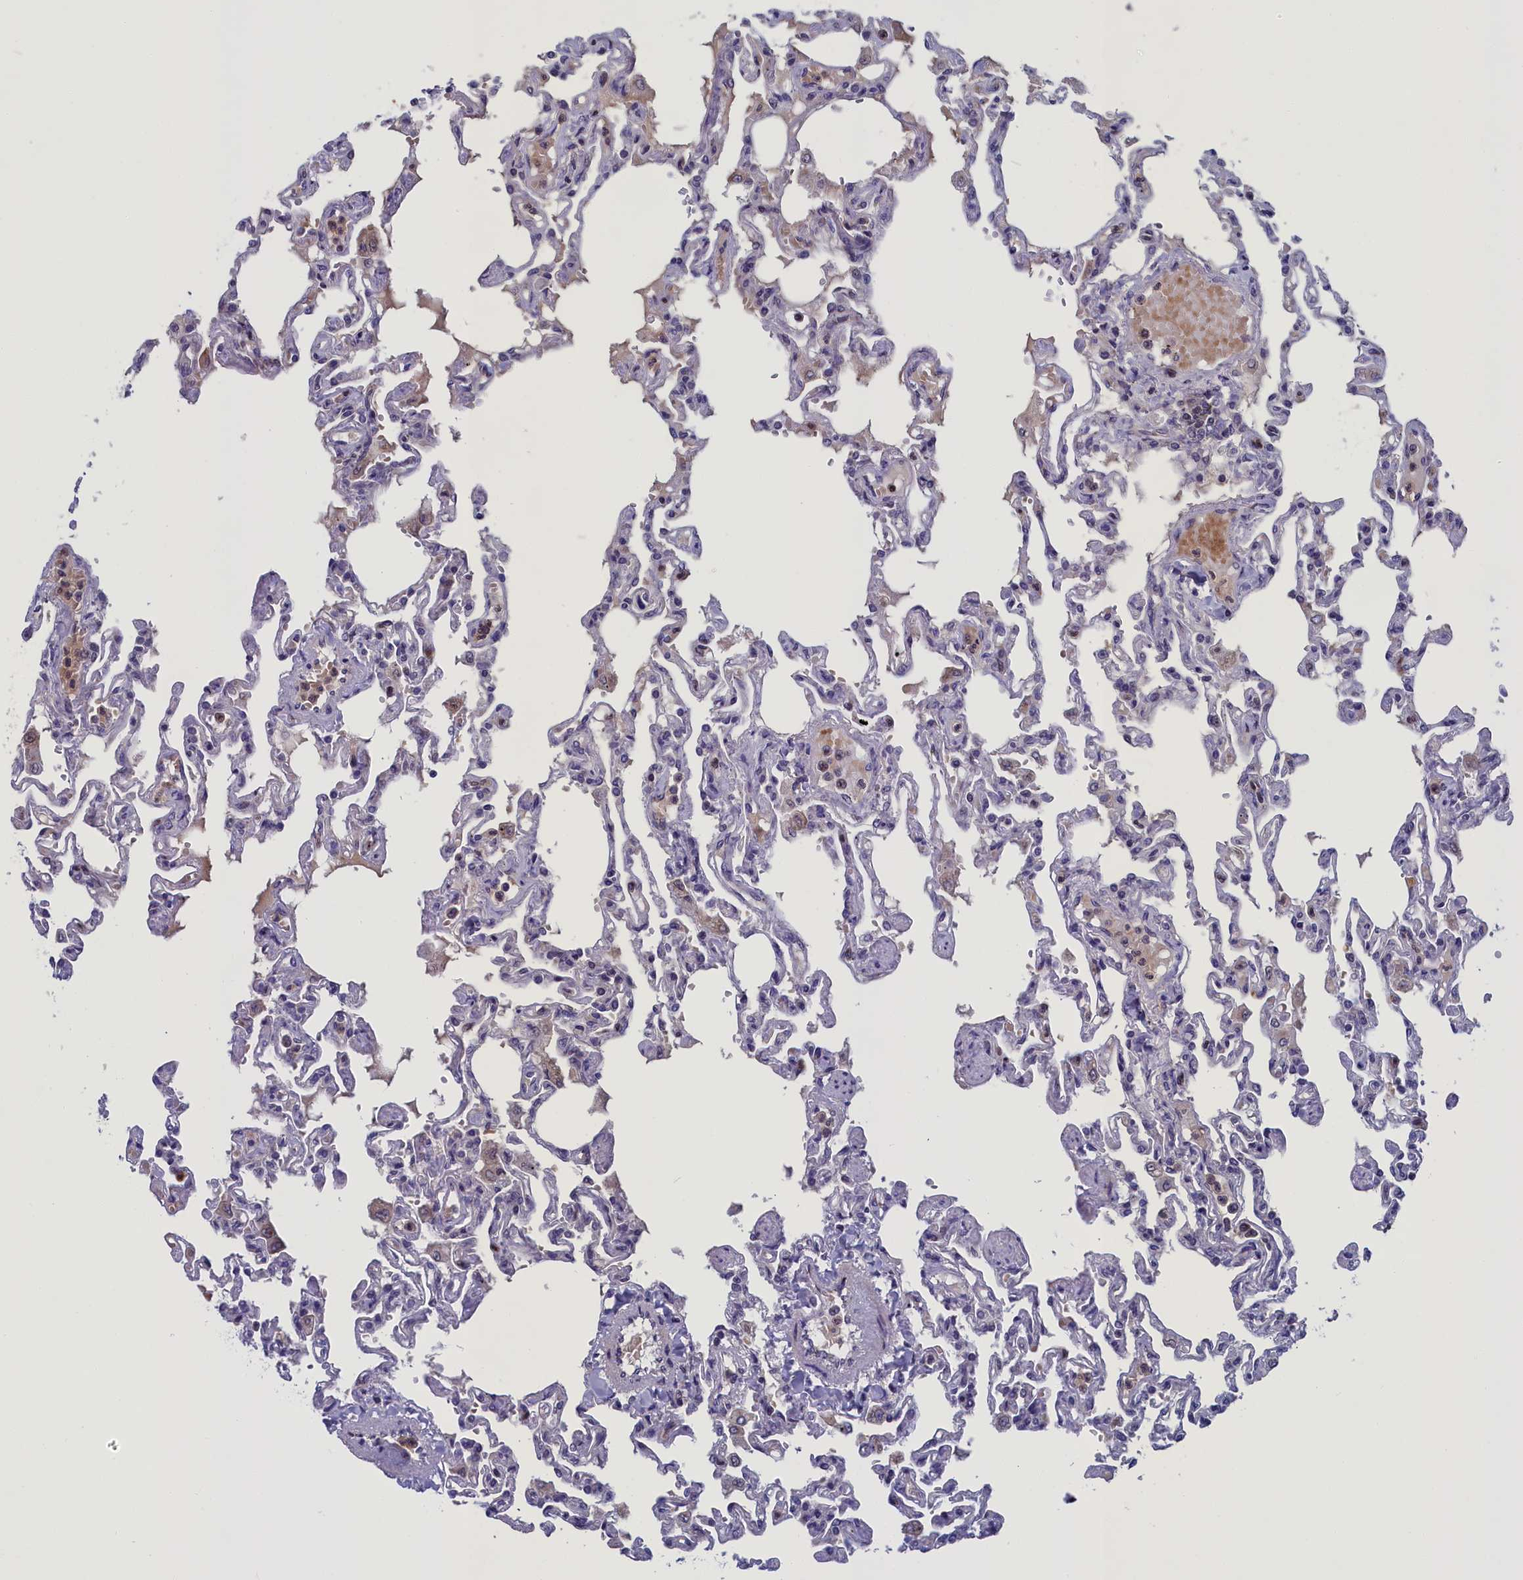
{"staining": {"intensity": "moderate", "quantity": "<25%", "location": "nuclear"}, "tissue": "lung", "cell_type": "Alveolar cells", "image_type": "normal", "snomed": [{"axis": "morphology", "description": "Normal tissue, NOS"}, {"axis": "topography", "description": "Lung"}], "caption": "This photomicrograph shows immunohistochemistry (IHC) staining of benign human lung, with low moderate nuclear positivity in about <25% of alveolar cells.", "gene": "LIG1", "patient": {"sex": "male", "age": 21}}